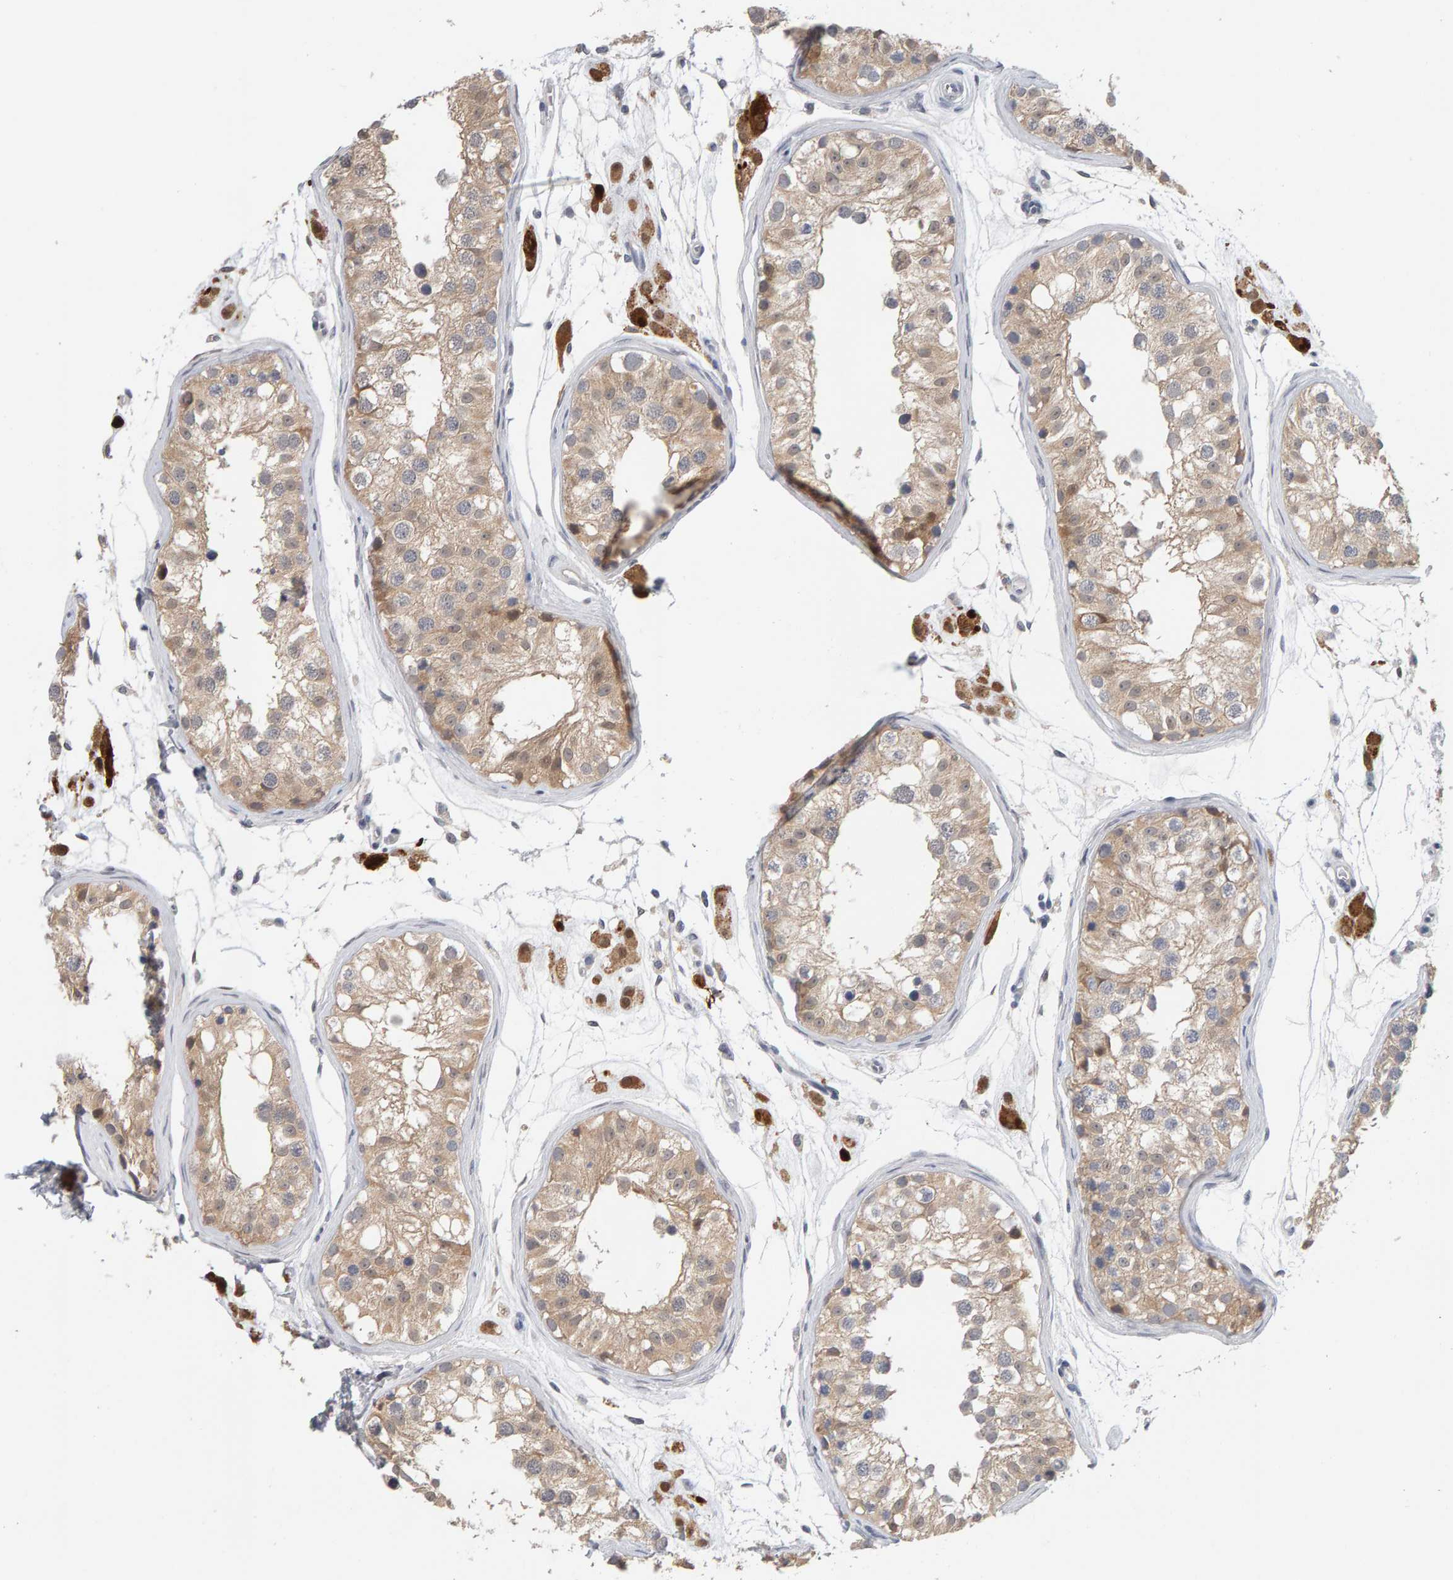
{"staining": {"intensity": "weak", "quantity": ">75%", "location": "cytoplasmic/membranous"}, "tissue": "testis", "cell_type": "Cells in seminiferous ducts", "image_type": "normal", "snomed": [{"axis": "morphology", "description": "Normal tissue, NOS"}, {"axis": "morphology", "description": "Adenocarcinoma, metastatic, NOS"}, {"axis": "topography", "description": "Testis"}], "caption": "A brown stain highlights weak cytoplasmic/membranous positivity of a protein in cells in seminiferous ducts of normal testis.", "gene": "GFUS", "patient": {"sex": "male", "age": 26}}